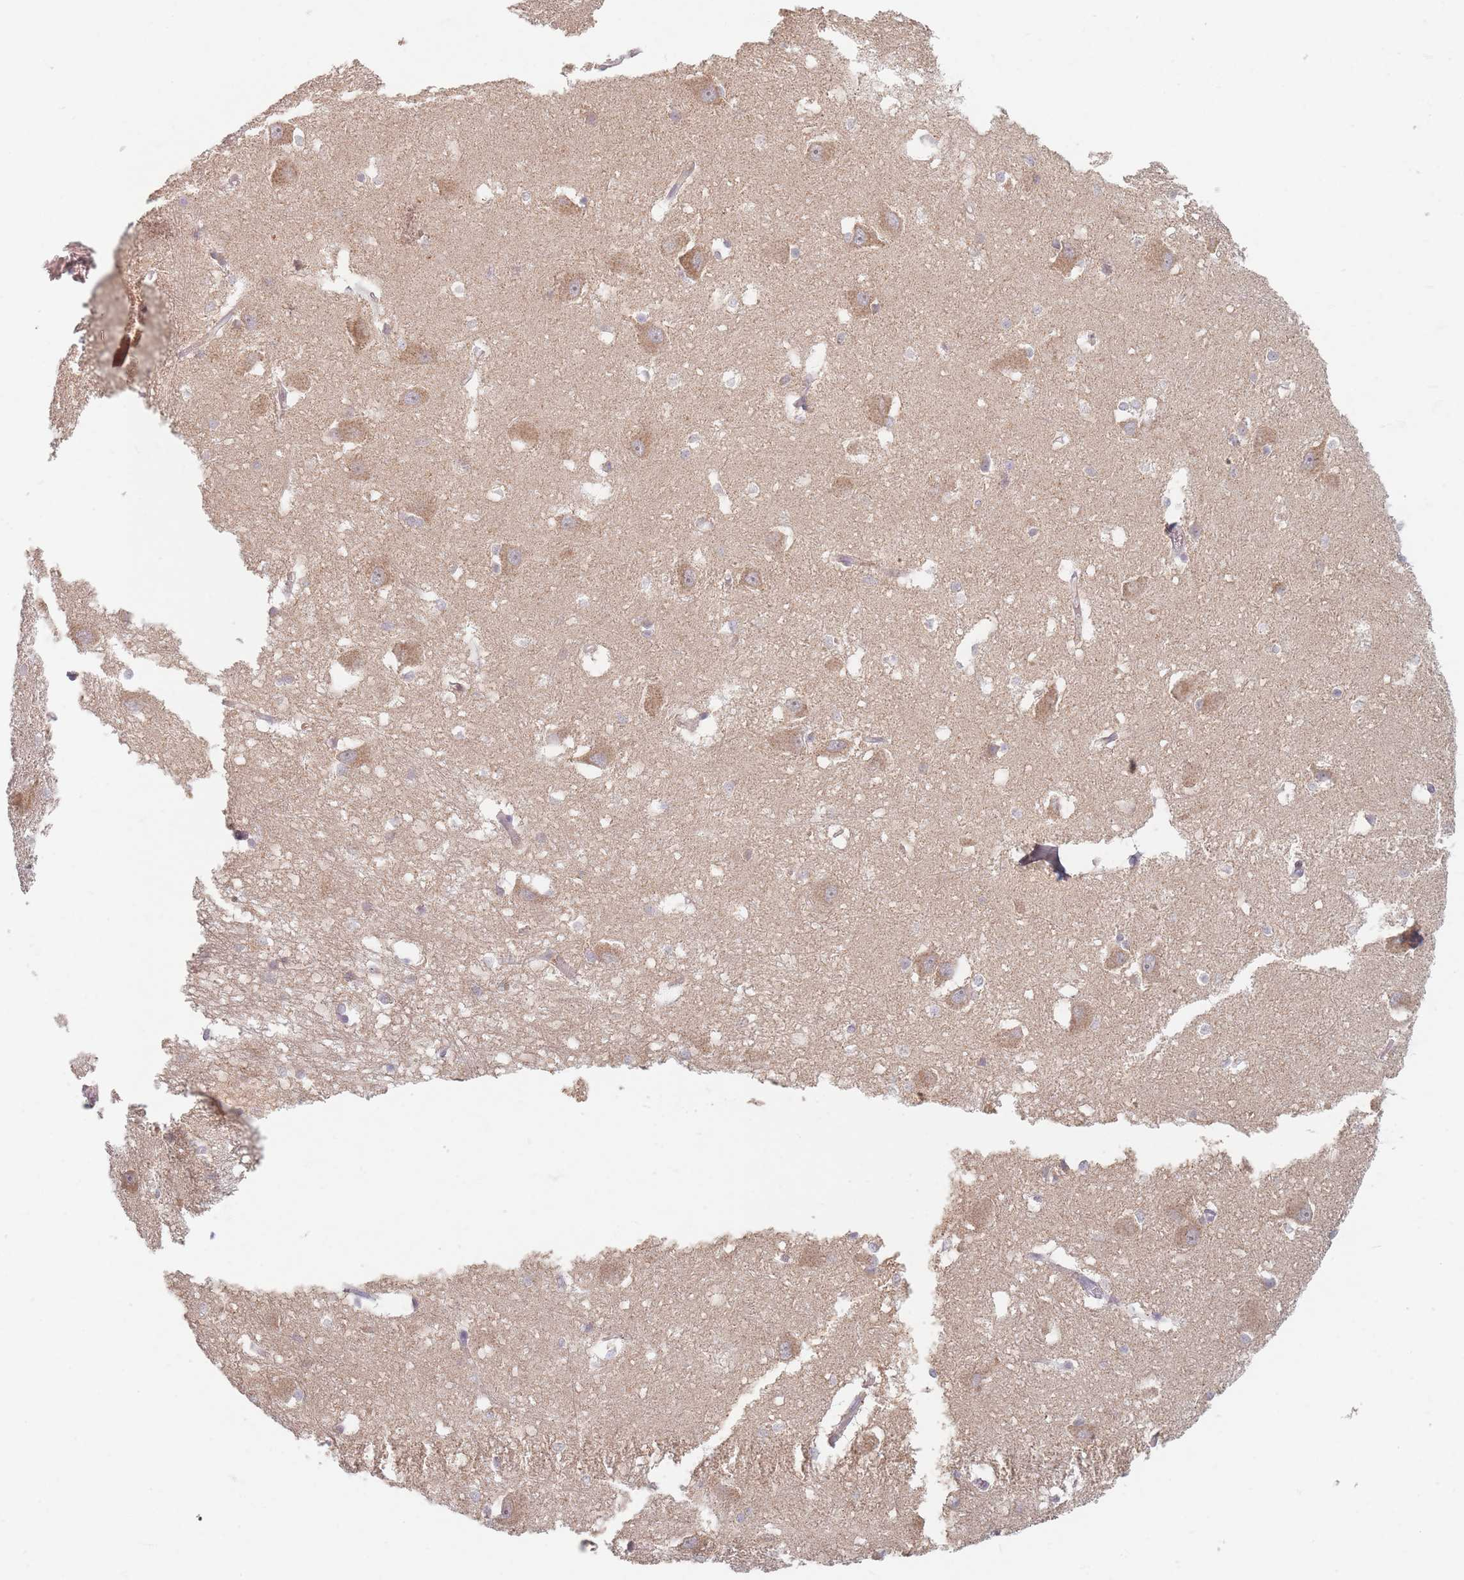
{"staining": {"intensity": "weak", "quantity": "<25%", "location": "cytoplasmic/membranous"}, "tissue": "caudate", "cell_type": "Glial cells", "image_type": "normal", "snomed": [{"axis": "morphology", "description": "Normal tissue, NOS"}, {"axis": "topography", "description": "Lateral ventricle wall"}], "caption": "Glial cells show no significant protein expression in unremarkable caudate. (Brightfield microscopy of DAB (3,3'-diaminobenzidine) immunohistochemistry at high magnification).", "gene": "OR2M4", "patient": {"sex": "male", "age": 37}}